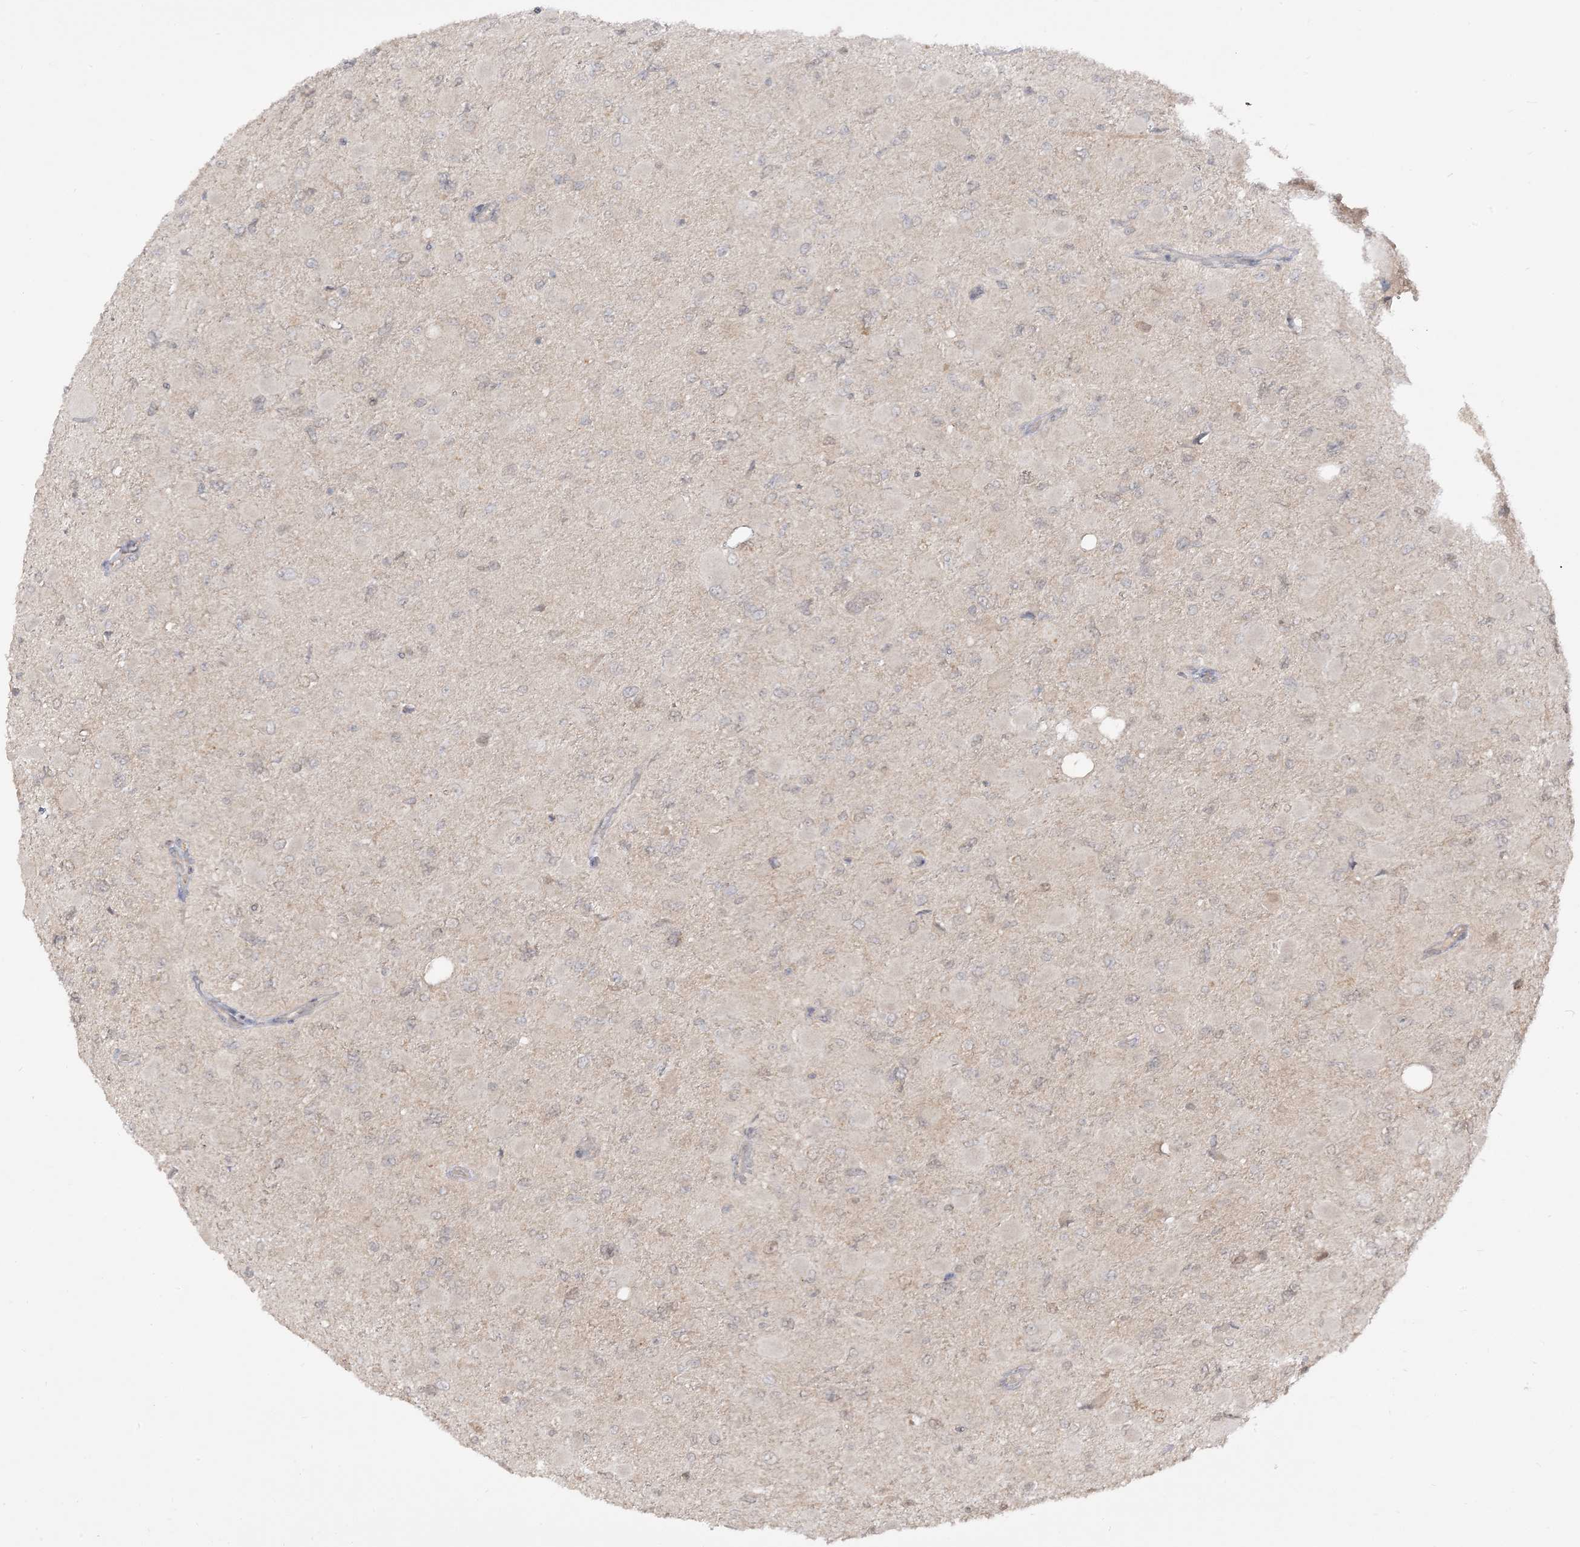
{"staining": {"intensity": "negative", "quantity": "none", "location": "none"}, "tissue": "glioma", "cell_type": "Tumor cells", "image_type": "cancer", "snomed": [{"axis": "morphology", "description": "Glioma, malignant, High grade"}, {"axis": "topography", "description": "Cerebral cortex"}], "caption": "There is no significant expression in tumor cells of glioma. (DAB immunohistochemistry, high magnification).", "gene": "TBCC", "patient": {"sex": "female", "age": 36}}